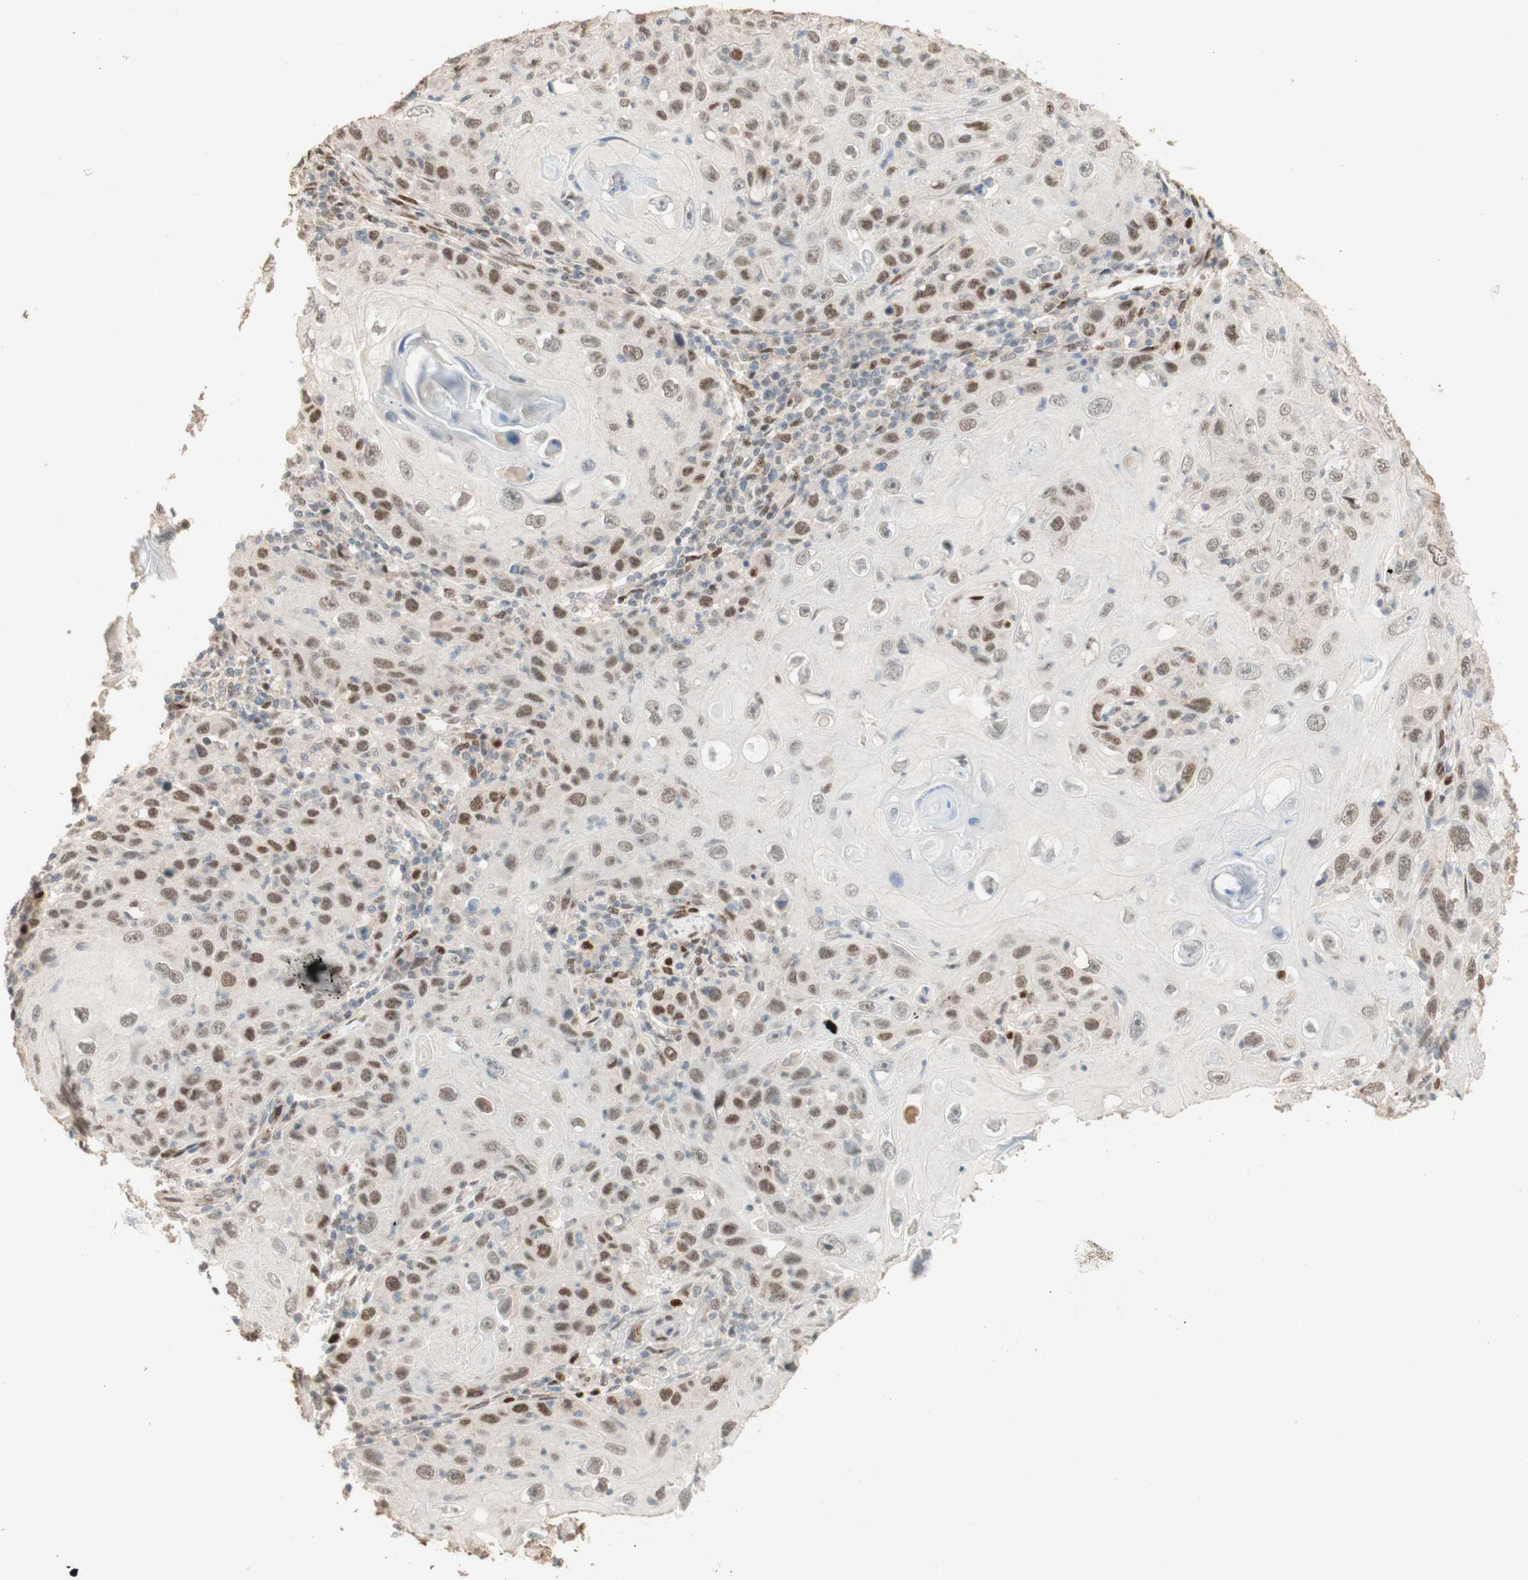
{"staining": {"intensity": "weak", "quantity": "25%-75%", "location": "nuclear"}, "tissue": "skin cancer", "cell_type": "Tumor cells", "image_type": "cancer", "snomed": [{"axis": "morphology", "description": "Squamous cell carcinoma, NOS"}, {"axis": "topography", "description": "Skin"}], "caption": "Tumor cells show low levels of weak nuclear positivity in approximately 25%-75% of cells in skin squamous cell carcinoma.", "gene": "FOXP1", "patient": {"sex": "female", "age": 88}}